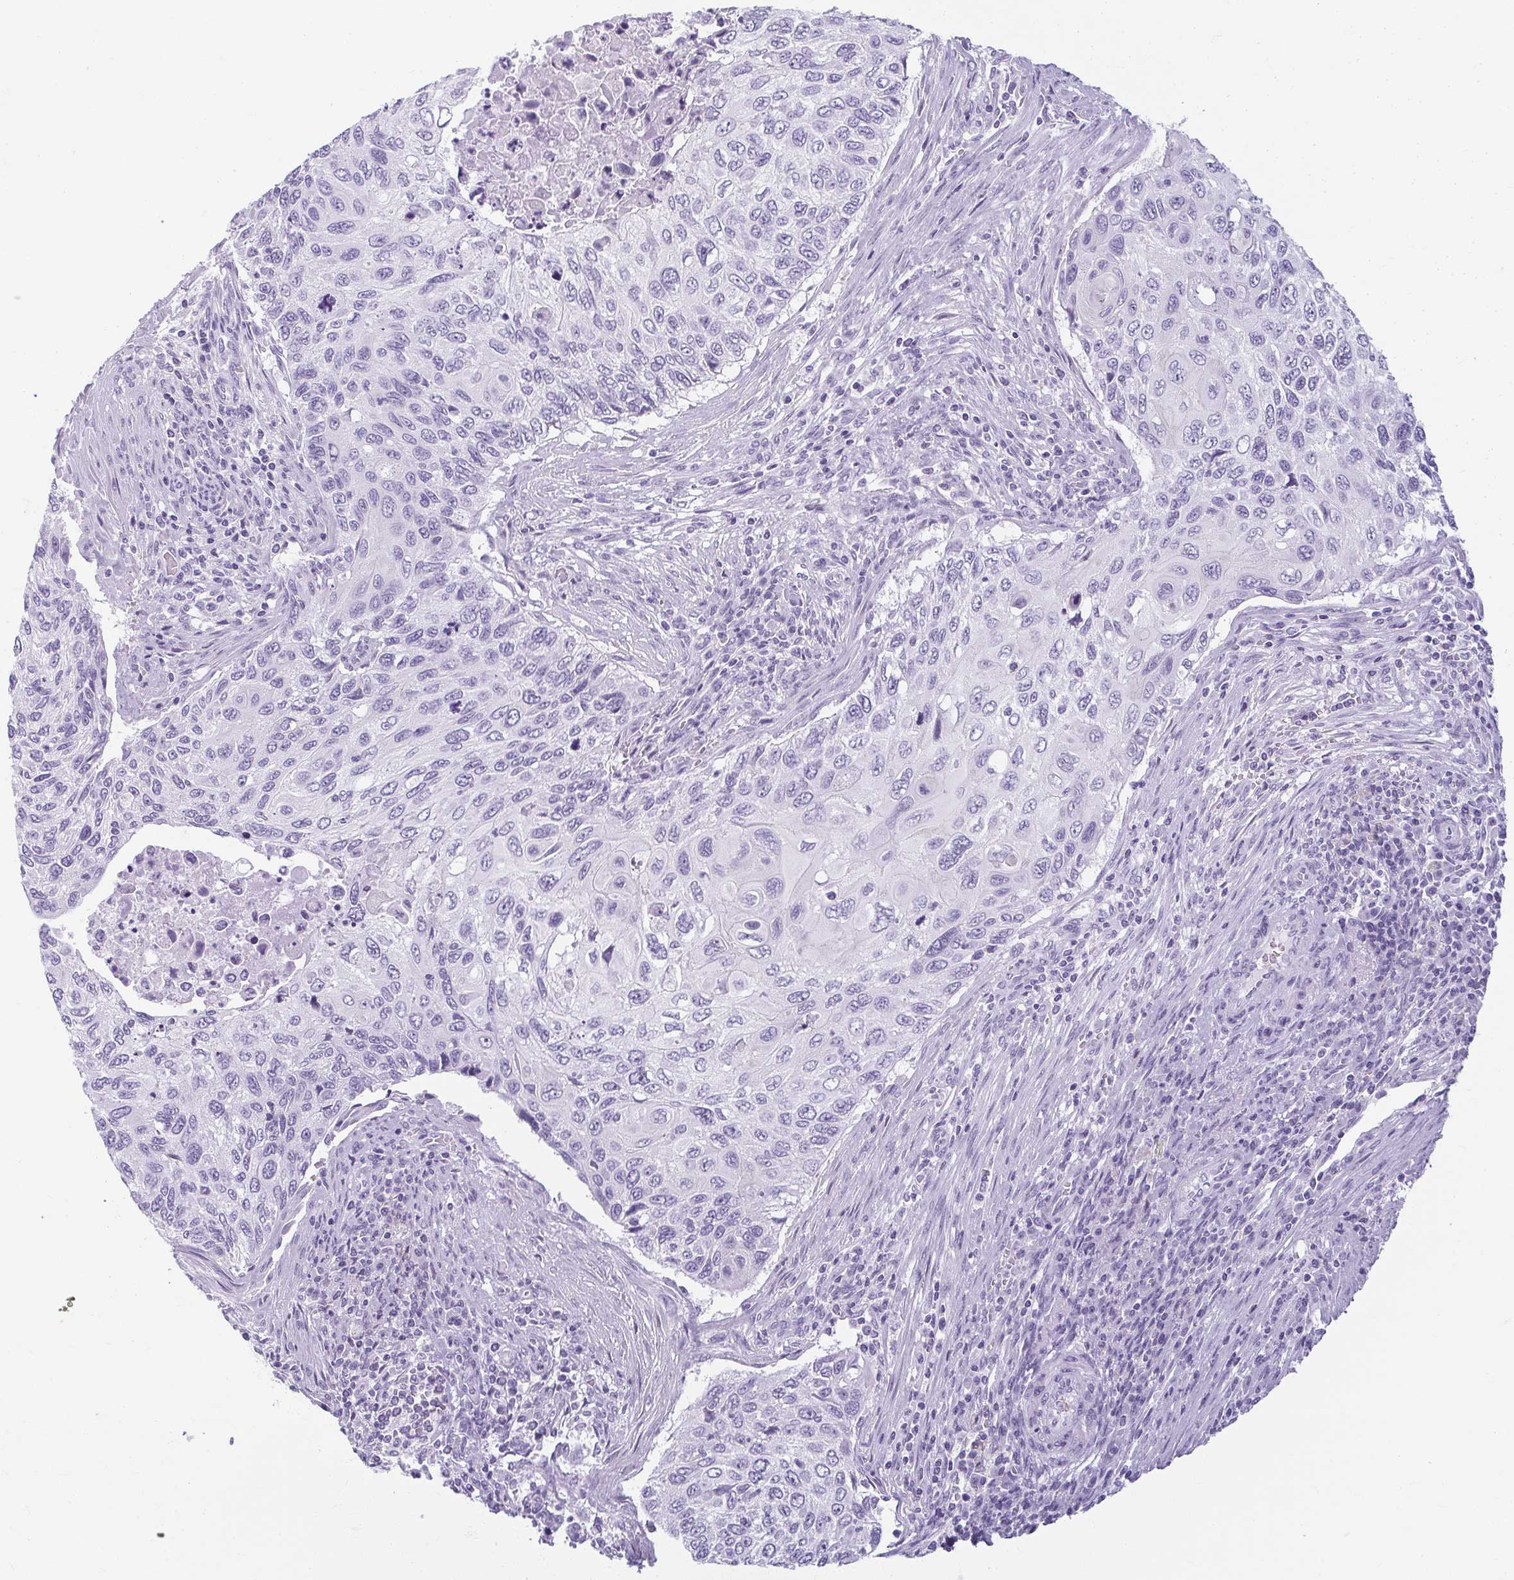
{"staining": {"intensity": "negative", "quantity": "none", "location": "none"}, "tissue": "cervical cancer", "cell_type": "Tumor cells", "image_type": "cancer", "snomed": [{"axis": "morphology", "description": "Squamous cell carcinoma, NOS"}, {"axis": "topography", "description": "Cervix"}], "caption": "High magnification brightfield microscopy of cervical cancer (squamous cell carcinoma) stained with DAB (3,3'-diaminobenzidine) (brown) and counterstained with hematoxylin (blue): tumor cells show no significant expression. The staining was performed using DAB to visualize the protein expression in brown, while the nuclei were stained in blue with hematoxylin (Magnification: 20x).", "gene": "MOBP", "patient": {"sex": "female", "age": 70}}